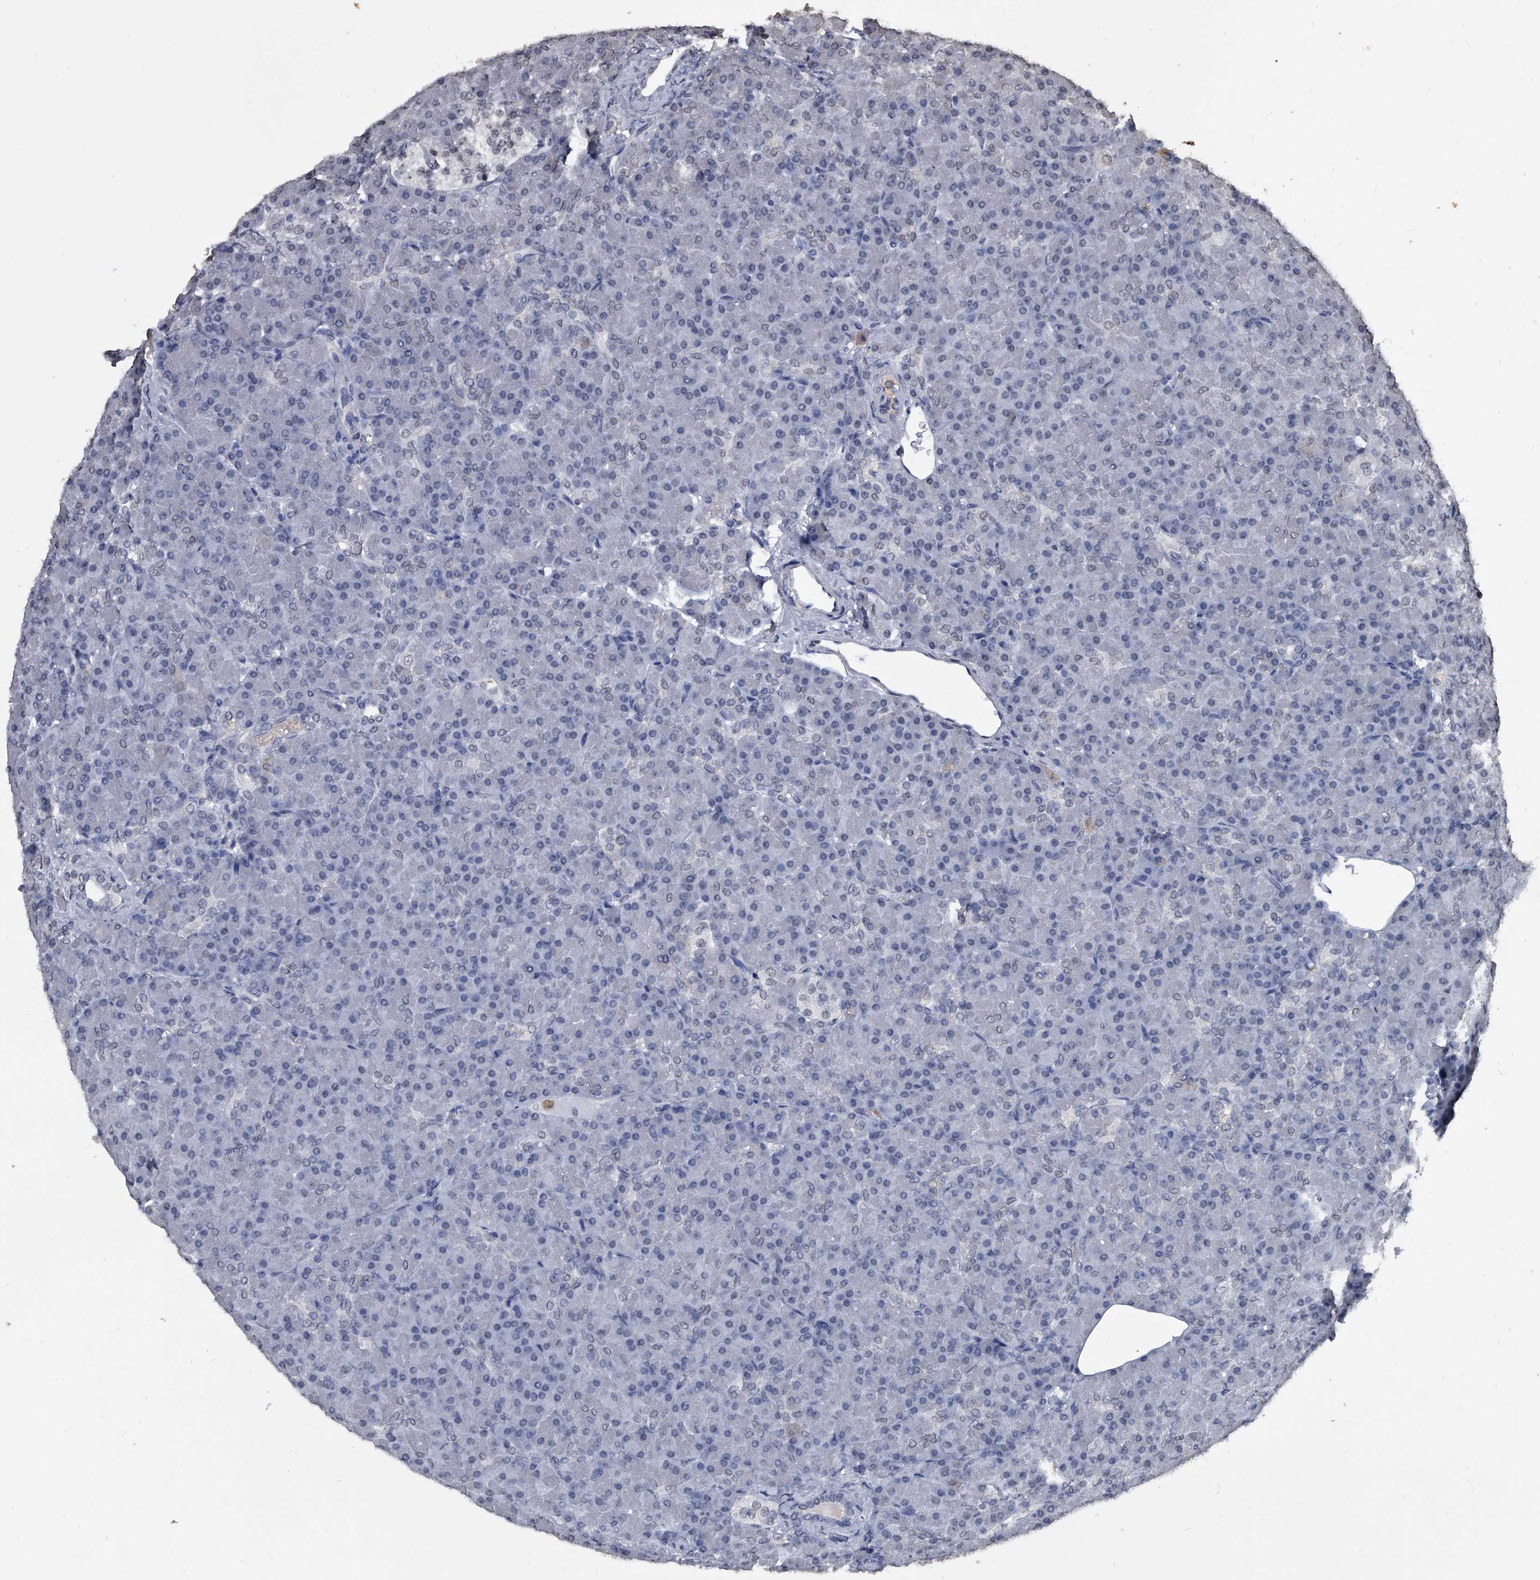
{"staining": {"intensity": "negative", "quantity": "none", "location": "none"}, "tissue": "pancreas", "cell_type": "Exocrine glandular cells", "image_type": "normal", "snomed": [{"axis": "morphology", "description": "Normal tissue, NOS"}, {"axis": "topography", "description": "Pancreas"}], "caption": "Immunohistochemical staining of benign human pancreas demonstrates no significant positivity in exocrine glandular cells.", "gene": "MATR3", "patient": {"sex": "female", "age": 43}}